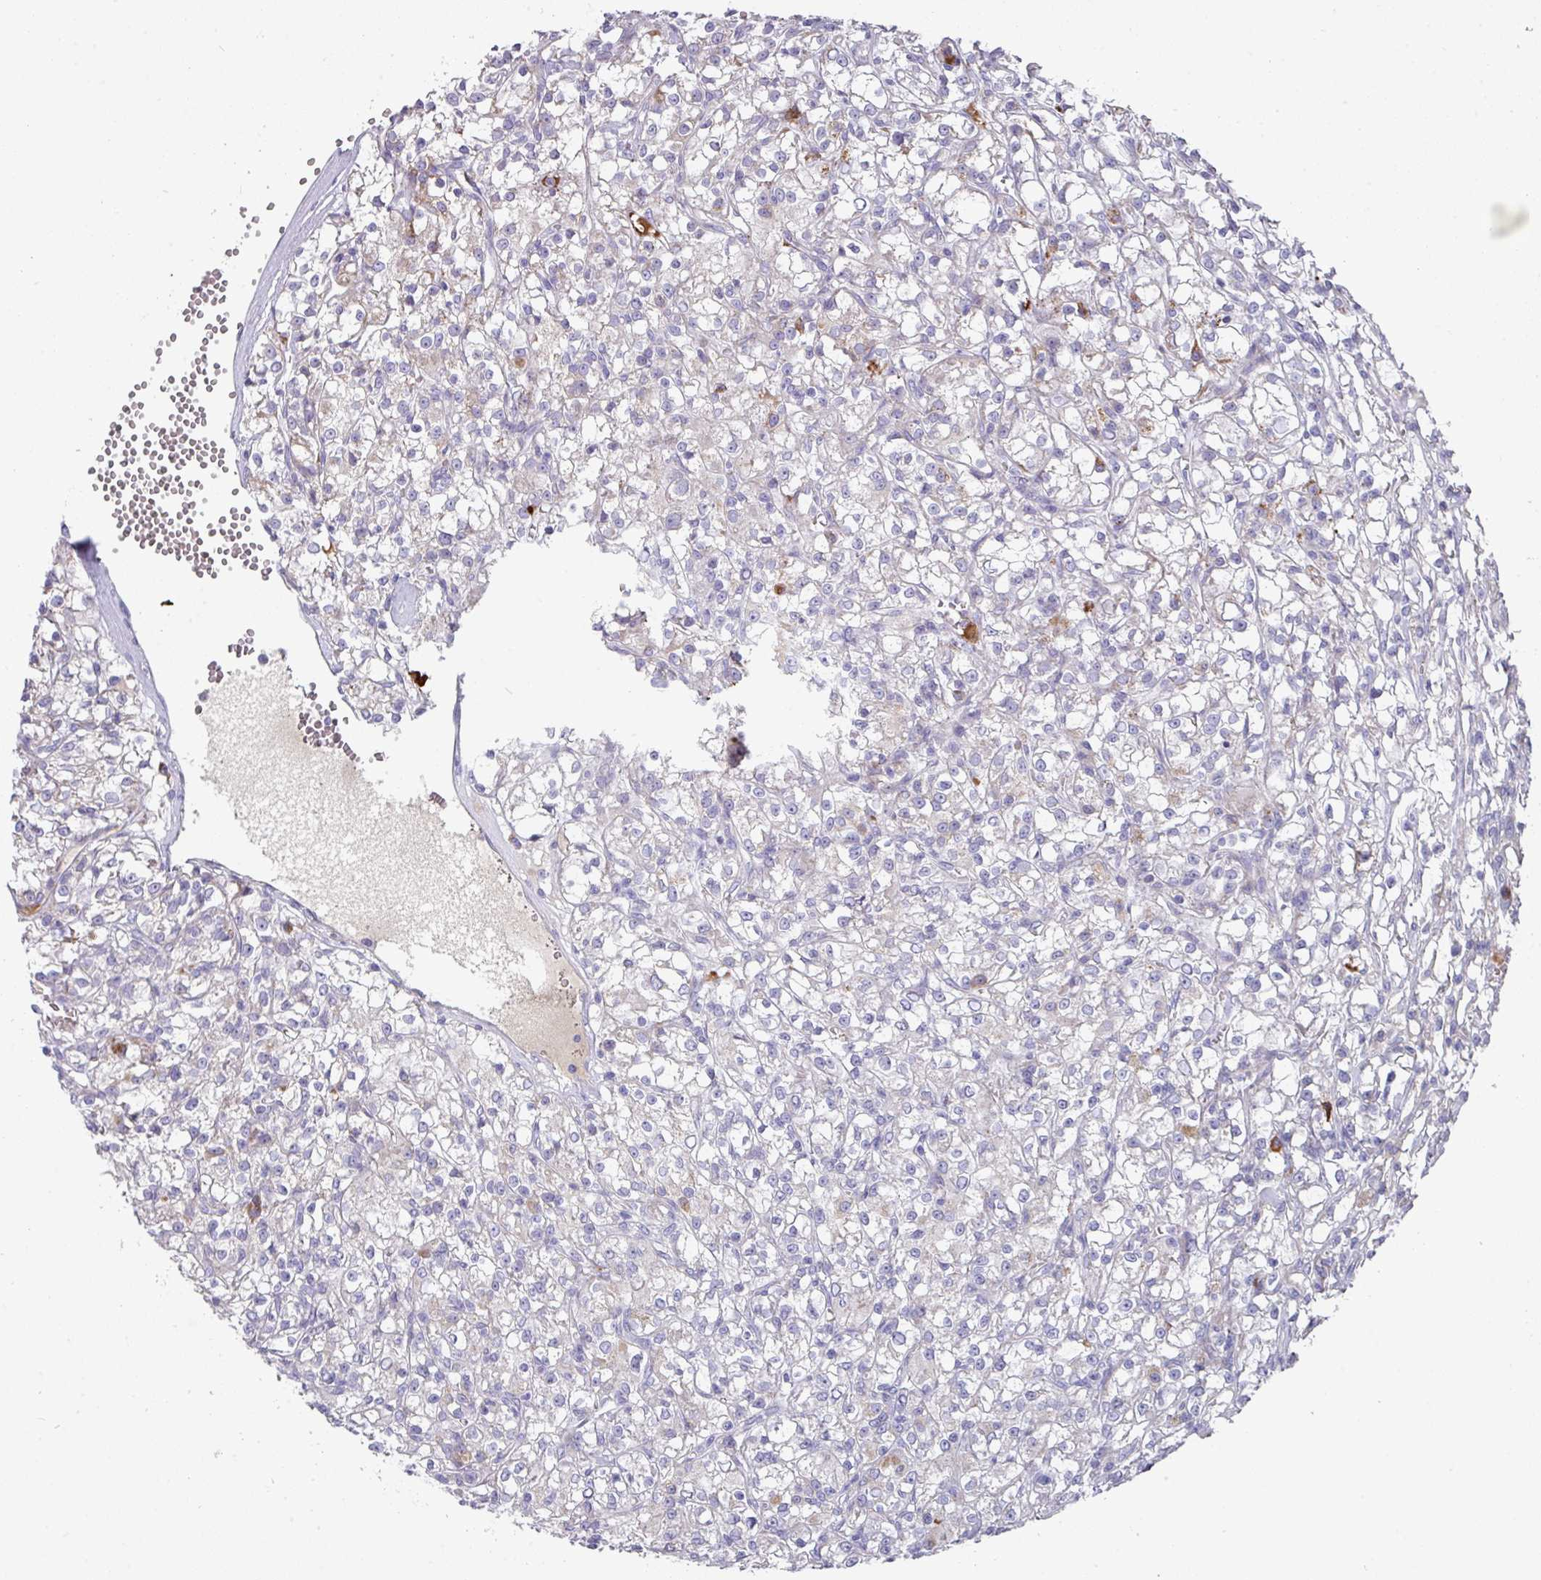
{"staining": {"intensity": "negative", "quantity": "none", "location": "none"}, "tissue": "renal cancer", "cell_type": "Tumor cells", "image_type": "cancer", "snomed": [{"axis": "morphology", "description": "Adenocarcinoma, NOS"}, {"axis": "topography", "description": "Kidney"}], "caption": "The histopathology image reveals no significant staining in tumor cells of renal cancer.", "gene": "IL4R", "patient": {"sex": "female", "age": 59}}